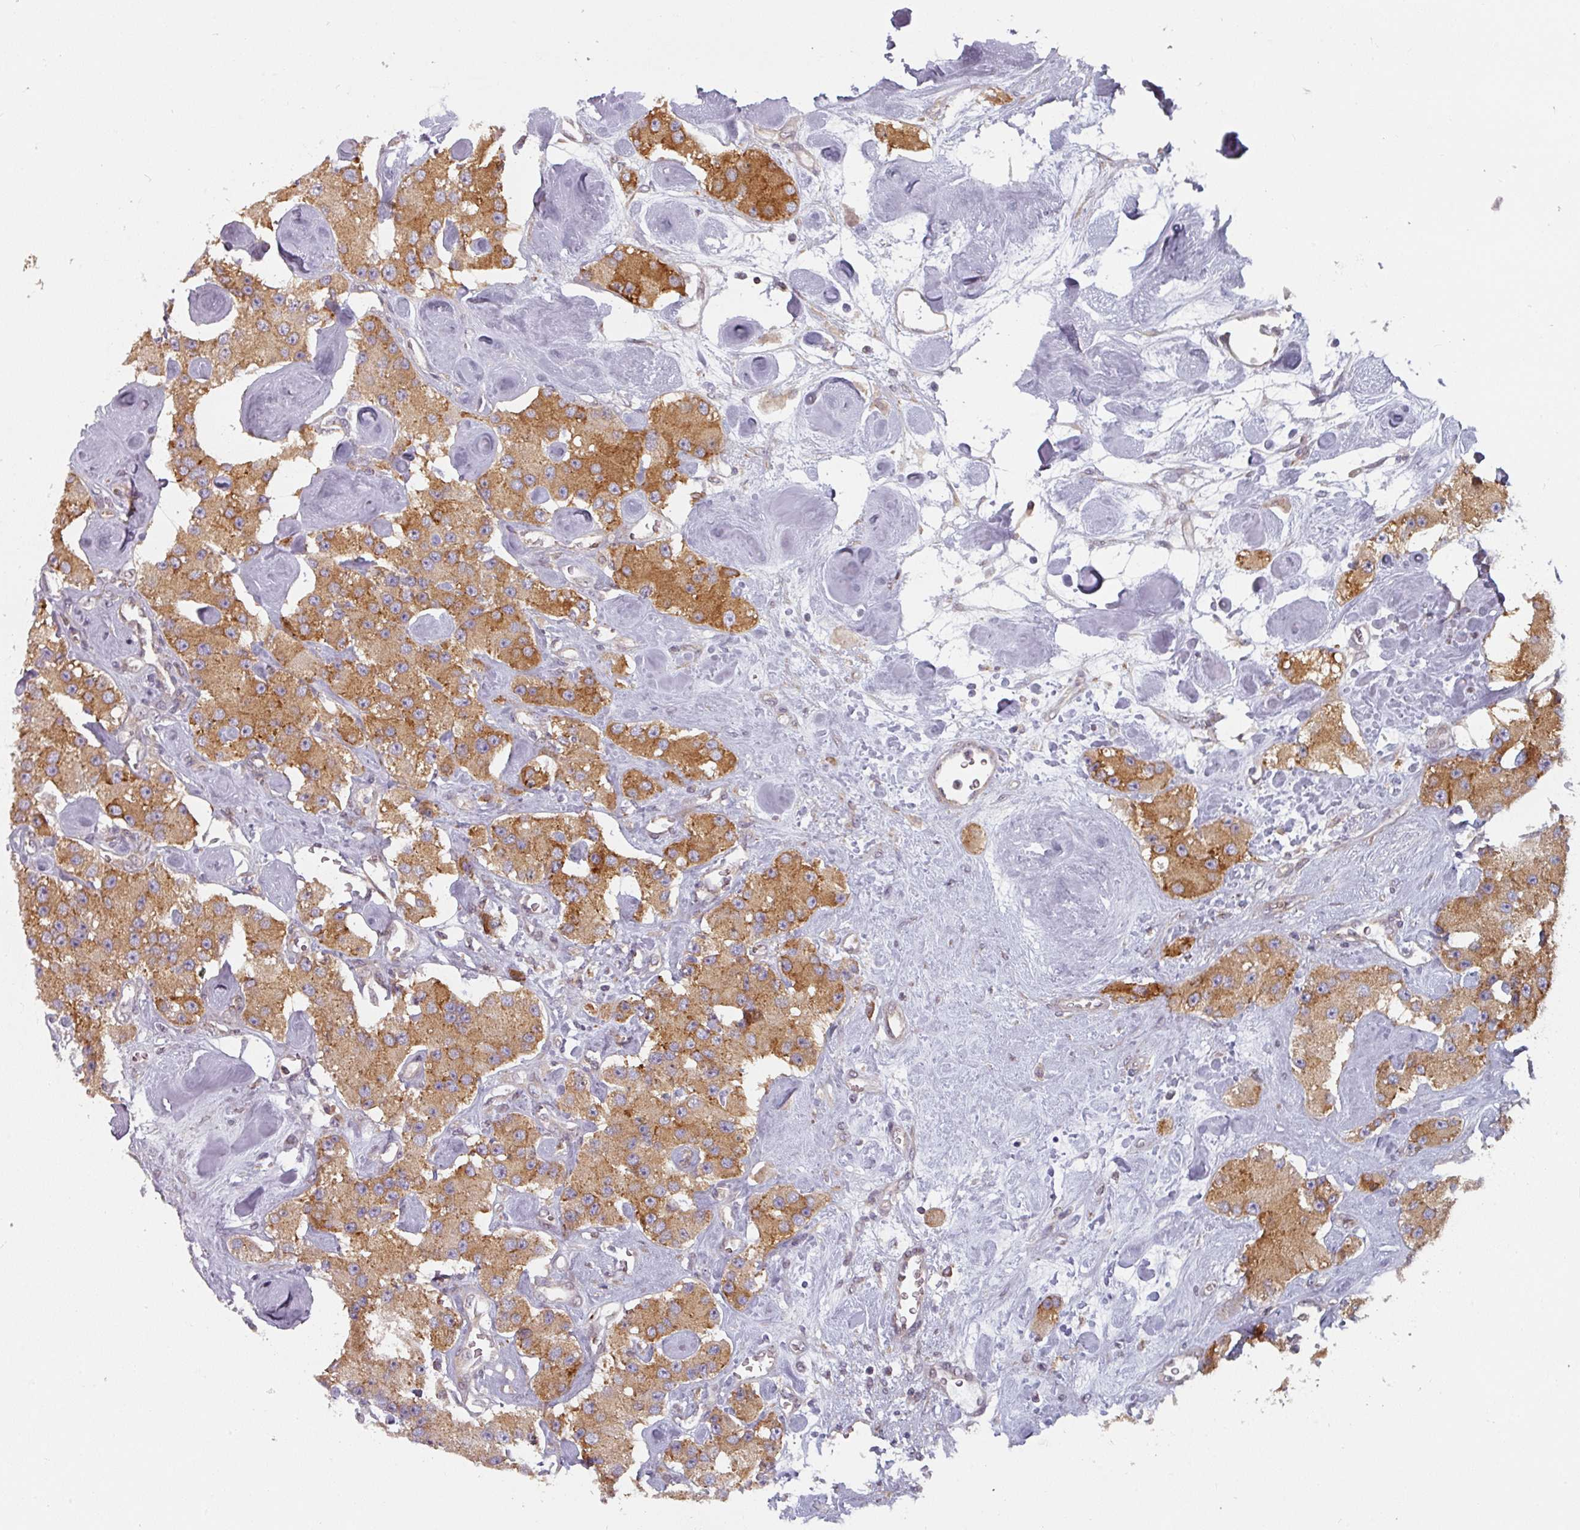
{"staining": {"intensity": "moderate", "quantity": ">75%", "location": "cytoplasmic/membranous"}, "tissue": "carcinoid", "cell_type": "Tumor cells", "image_type": "cancer", "snomed": [{"axis": "morphology", "description": "Carcinoid, malignant, NOS"}, {"axis": "topography", "description": "Pancreas"}], "caption": "An image showing moderate cytoplasmic/membranous expression in approximately >75% of tumor cells in carcinoid (malignant), as visualized by brown immunohistochemical staining.", "gene": "TAPT1", "patient": {"sex": "male", "age": 41}}